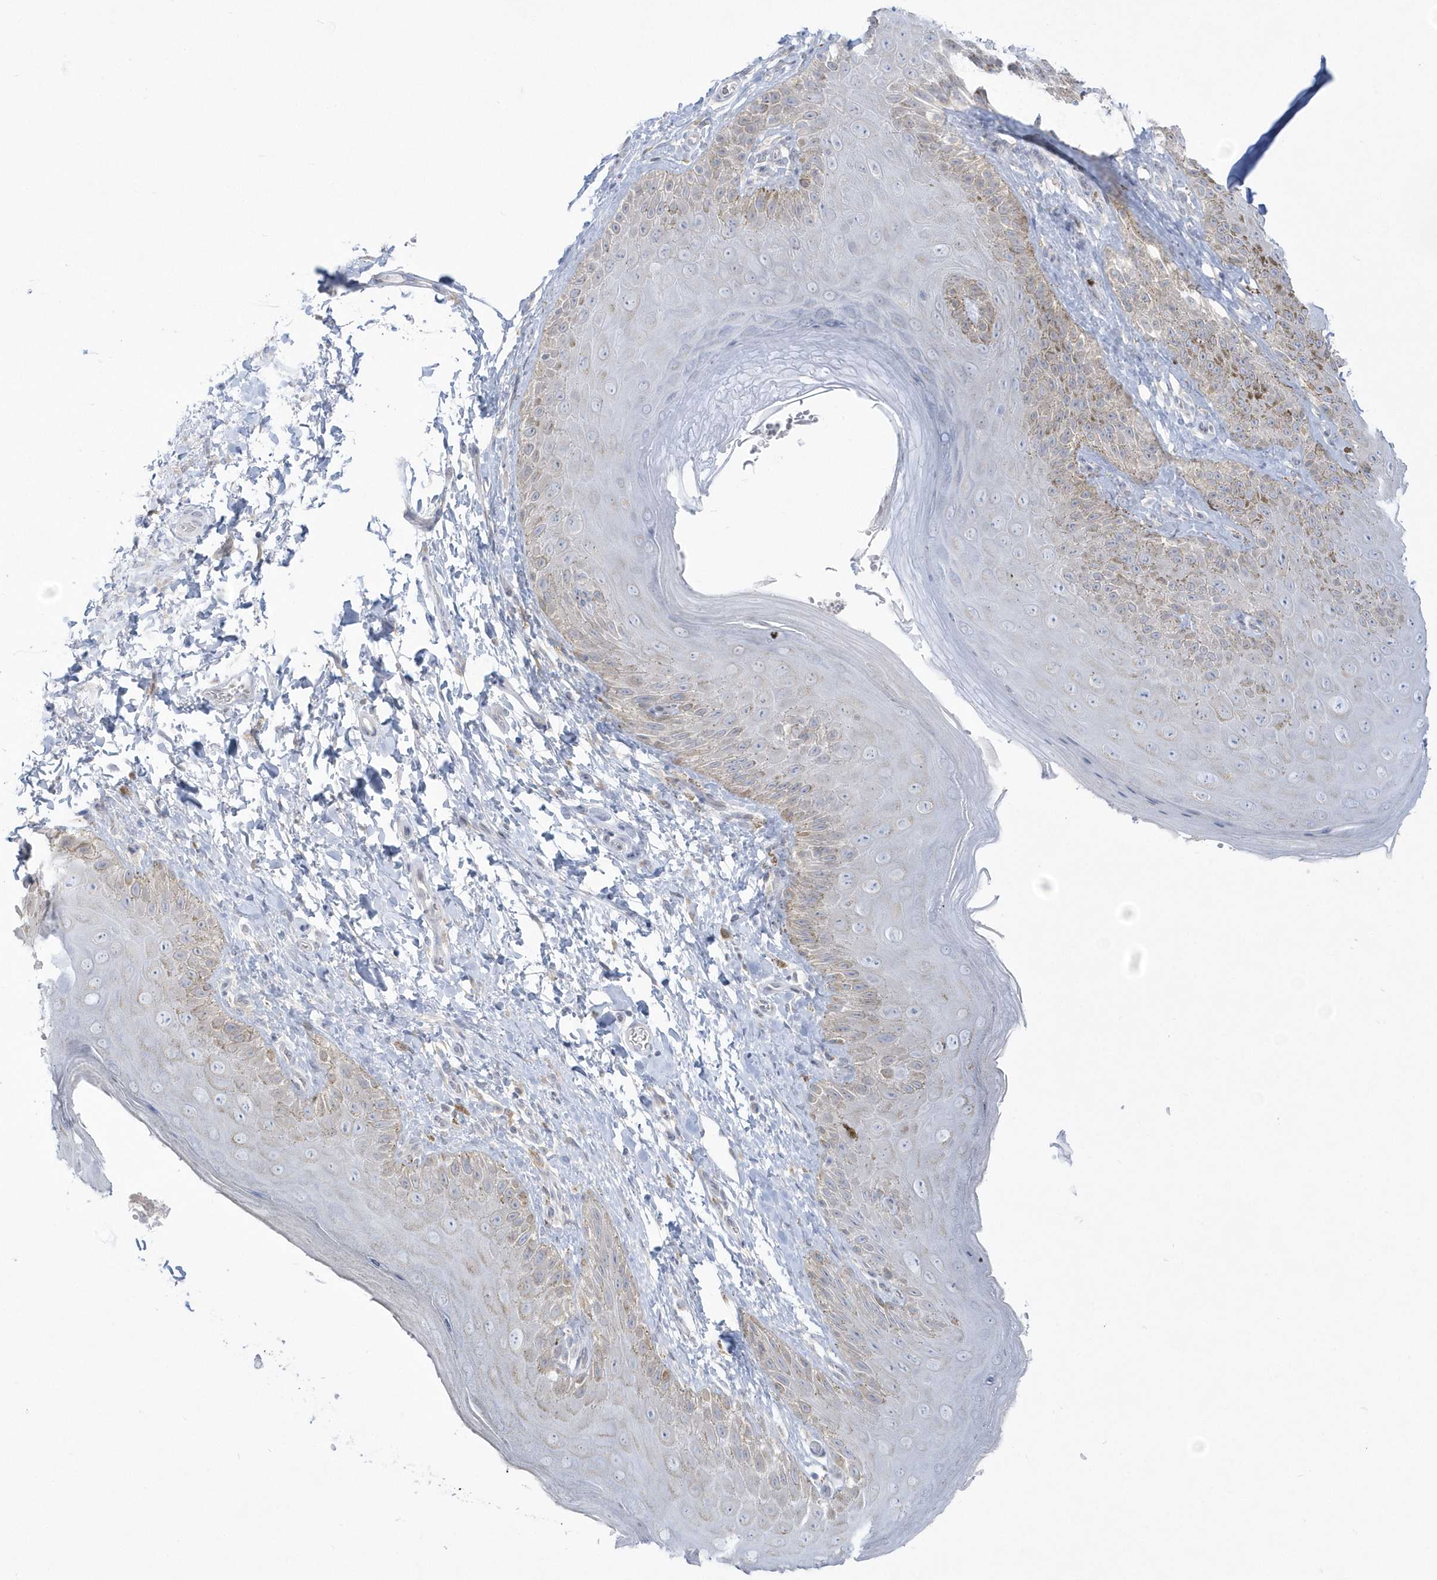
{"staining": {"intensity": "moderate", "quantity": "<25%", "location": "cytoplasmic/membranous"}, "tissue": "skin", "cell_type": "Epidermal cells", "image_type": "normal", "snomed": [{"axis": "morphology", "description": "Normal tissue, NOS"}, {"axis": "topography", "description": "Anal"}], "caption": "Approximately <25% of epidermal cells in unremarkable human skin exhibit moderate cytoplasmic/membranous protein positivity as visualized by brown immunohistochemical staining.", "gene": "PCBD1", "patient": {"sex": "male", "age": 44}}